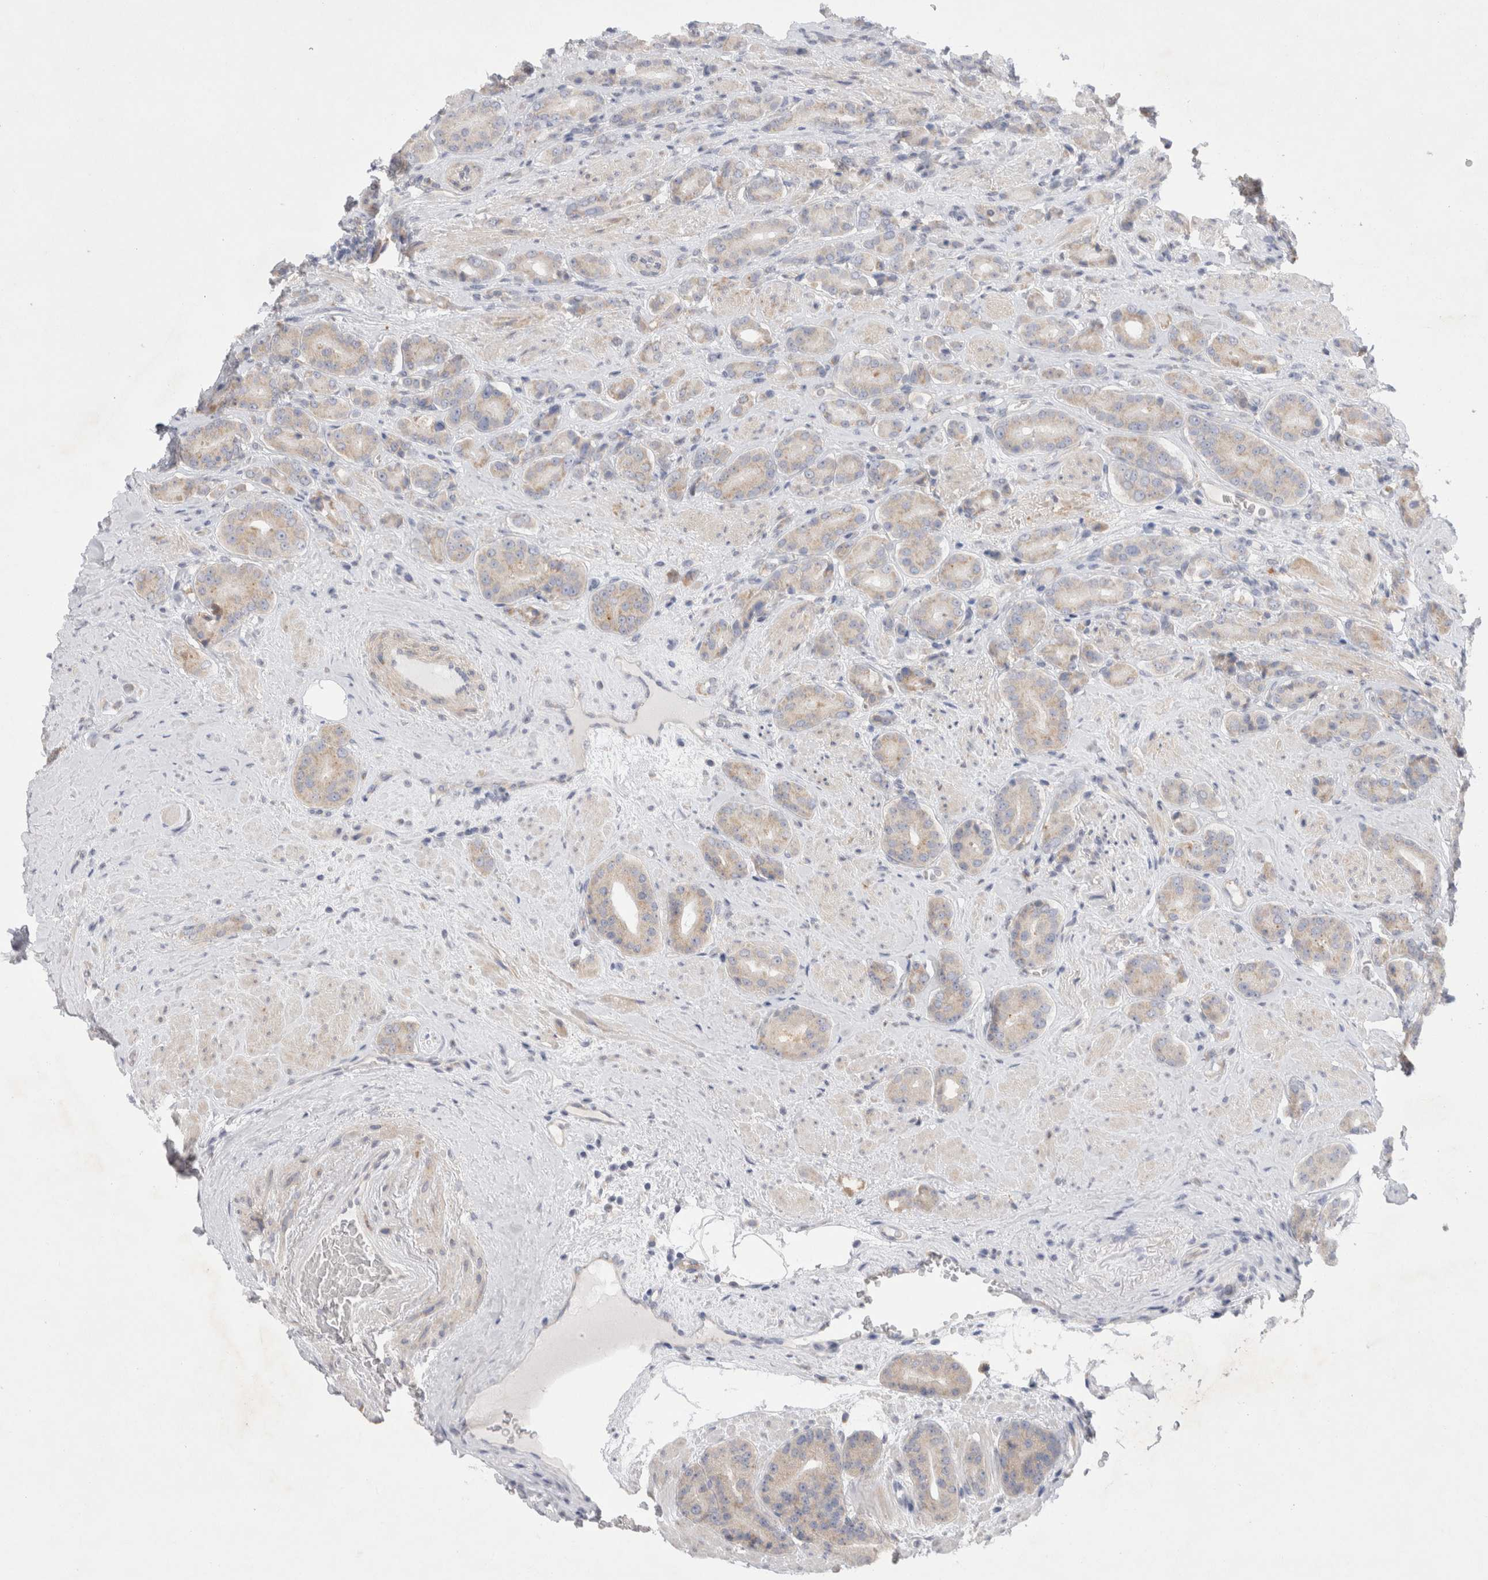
{"staining": {"intensity": "weak", "quantity": "25%-75%", "location": "cytoplasmic/membranous"}, "tissue": "prostate cancer", "cell_type": "Tumor cells", "image_type": "cancer", "snomed": [{"axis": "morphology", "description": "Adenocarcinoma, High grade"}, {"axis": "topography", "description": "Prostate"}], "caption": "Protein staining demonstrates weak cytoplasmic/membranous positivity in about 25%-75% of tumor cells in adenocarcinoma (high-grade) (prostate).", "gene": "NPC1", "patient": {"sex": "male", "age": 71}}